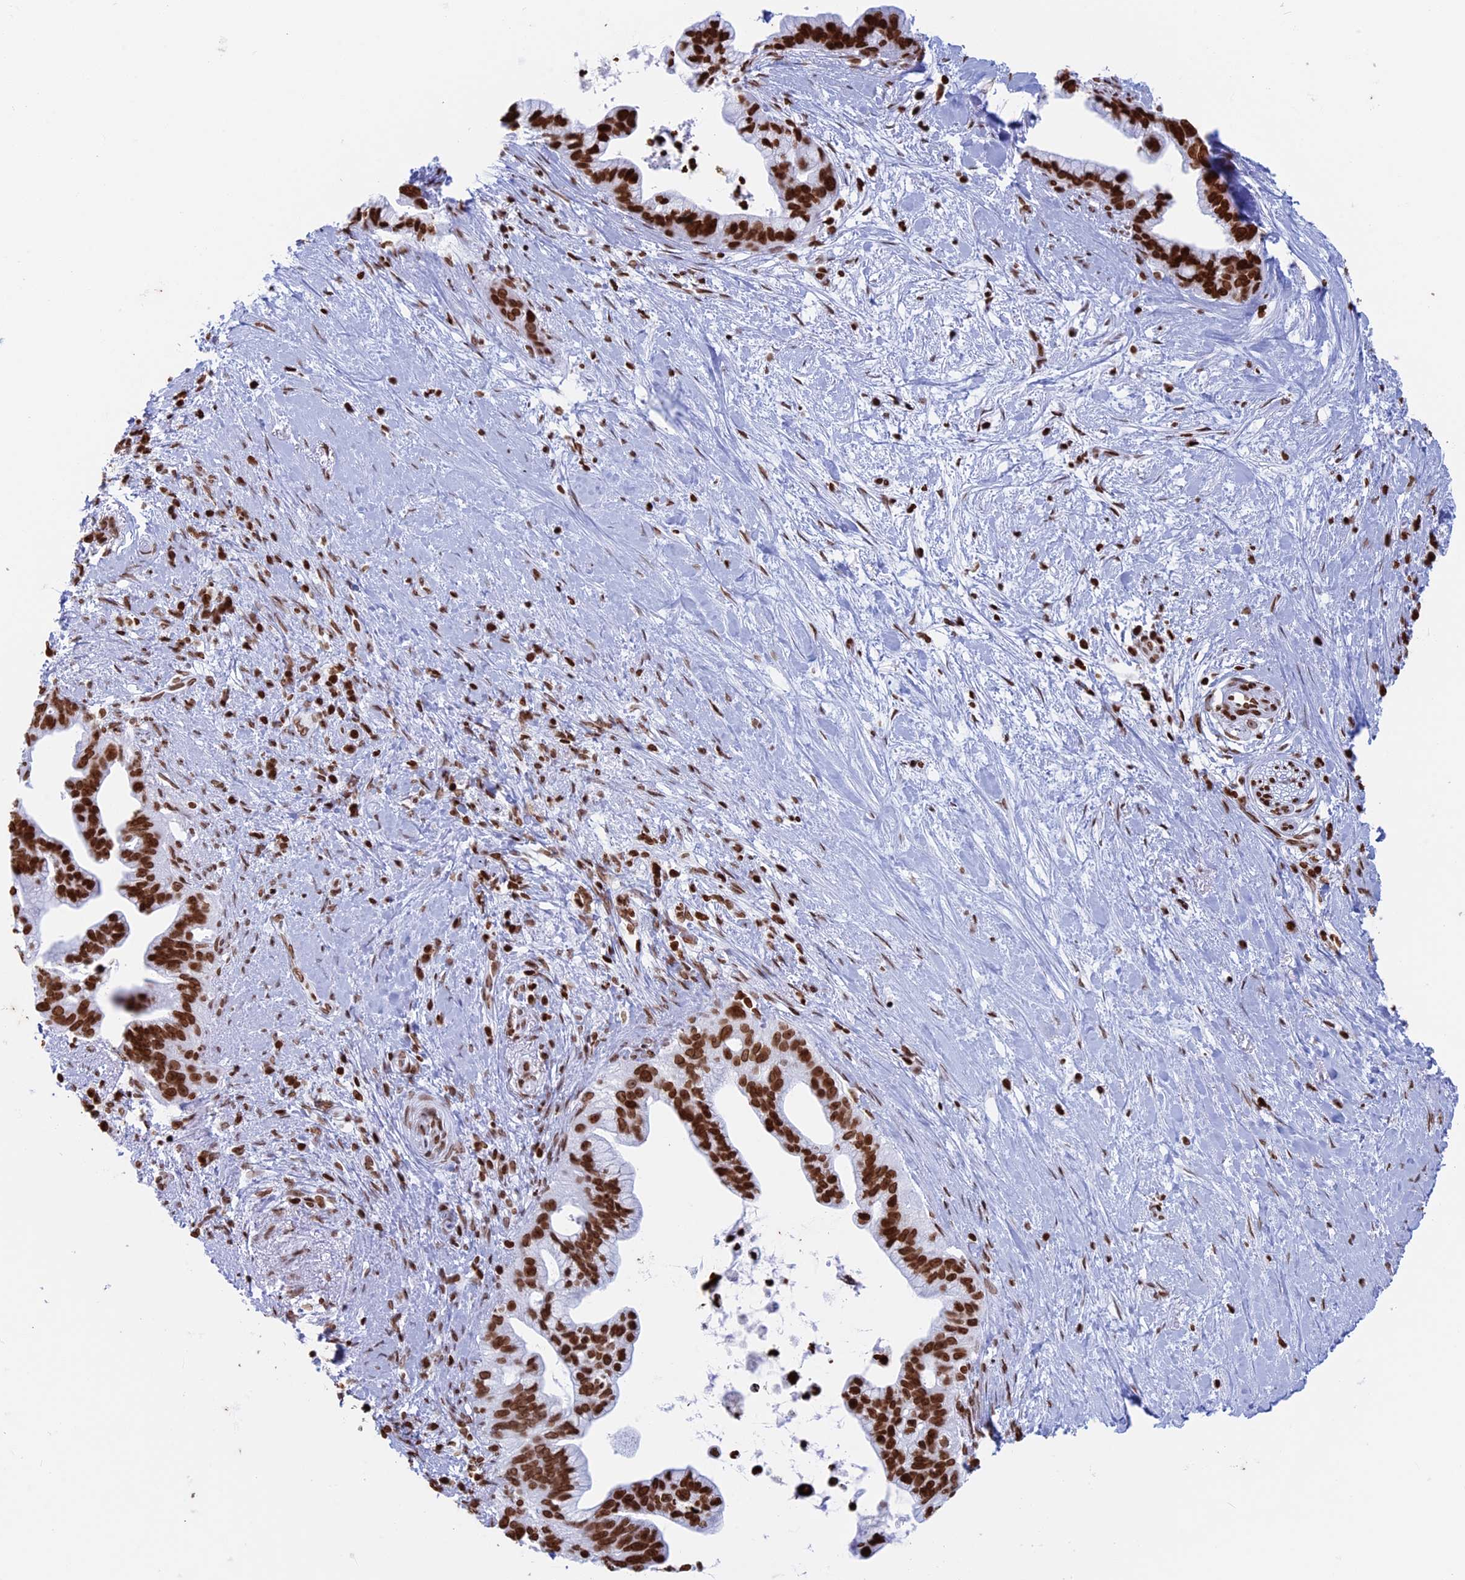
{"staining": {"intensity": "strong", "quantity": ">75%", "location": "nuclear"}, "tissue": "pancreatic cancer", "cell_type": "Tumor cells", "image_type": "cancer", "snomed": [{"axis": "morphology", "description": "Adenocarcinoma, NOS"}, {"axis": "topography", "description": "Pancreas"}], "caption": "Tumor cells reveal strong nuclear expression in approximately >75% of cells in pancreatic cancer (adenocarcinoma).", "gene": "APOBEC3A", "patient": {"sex": "female", "age": 83}}